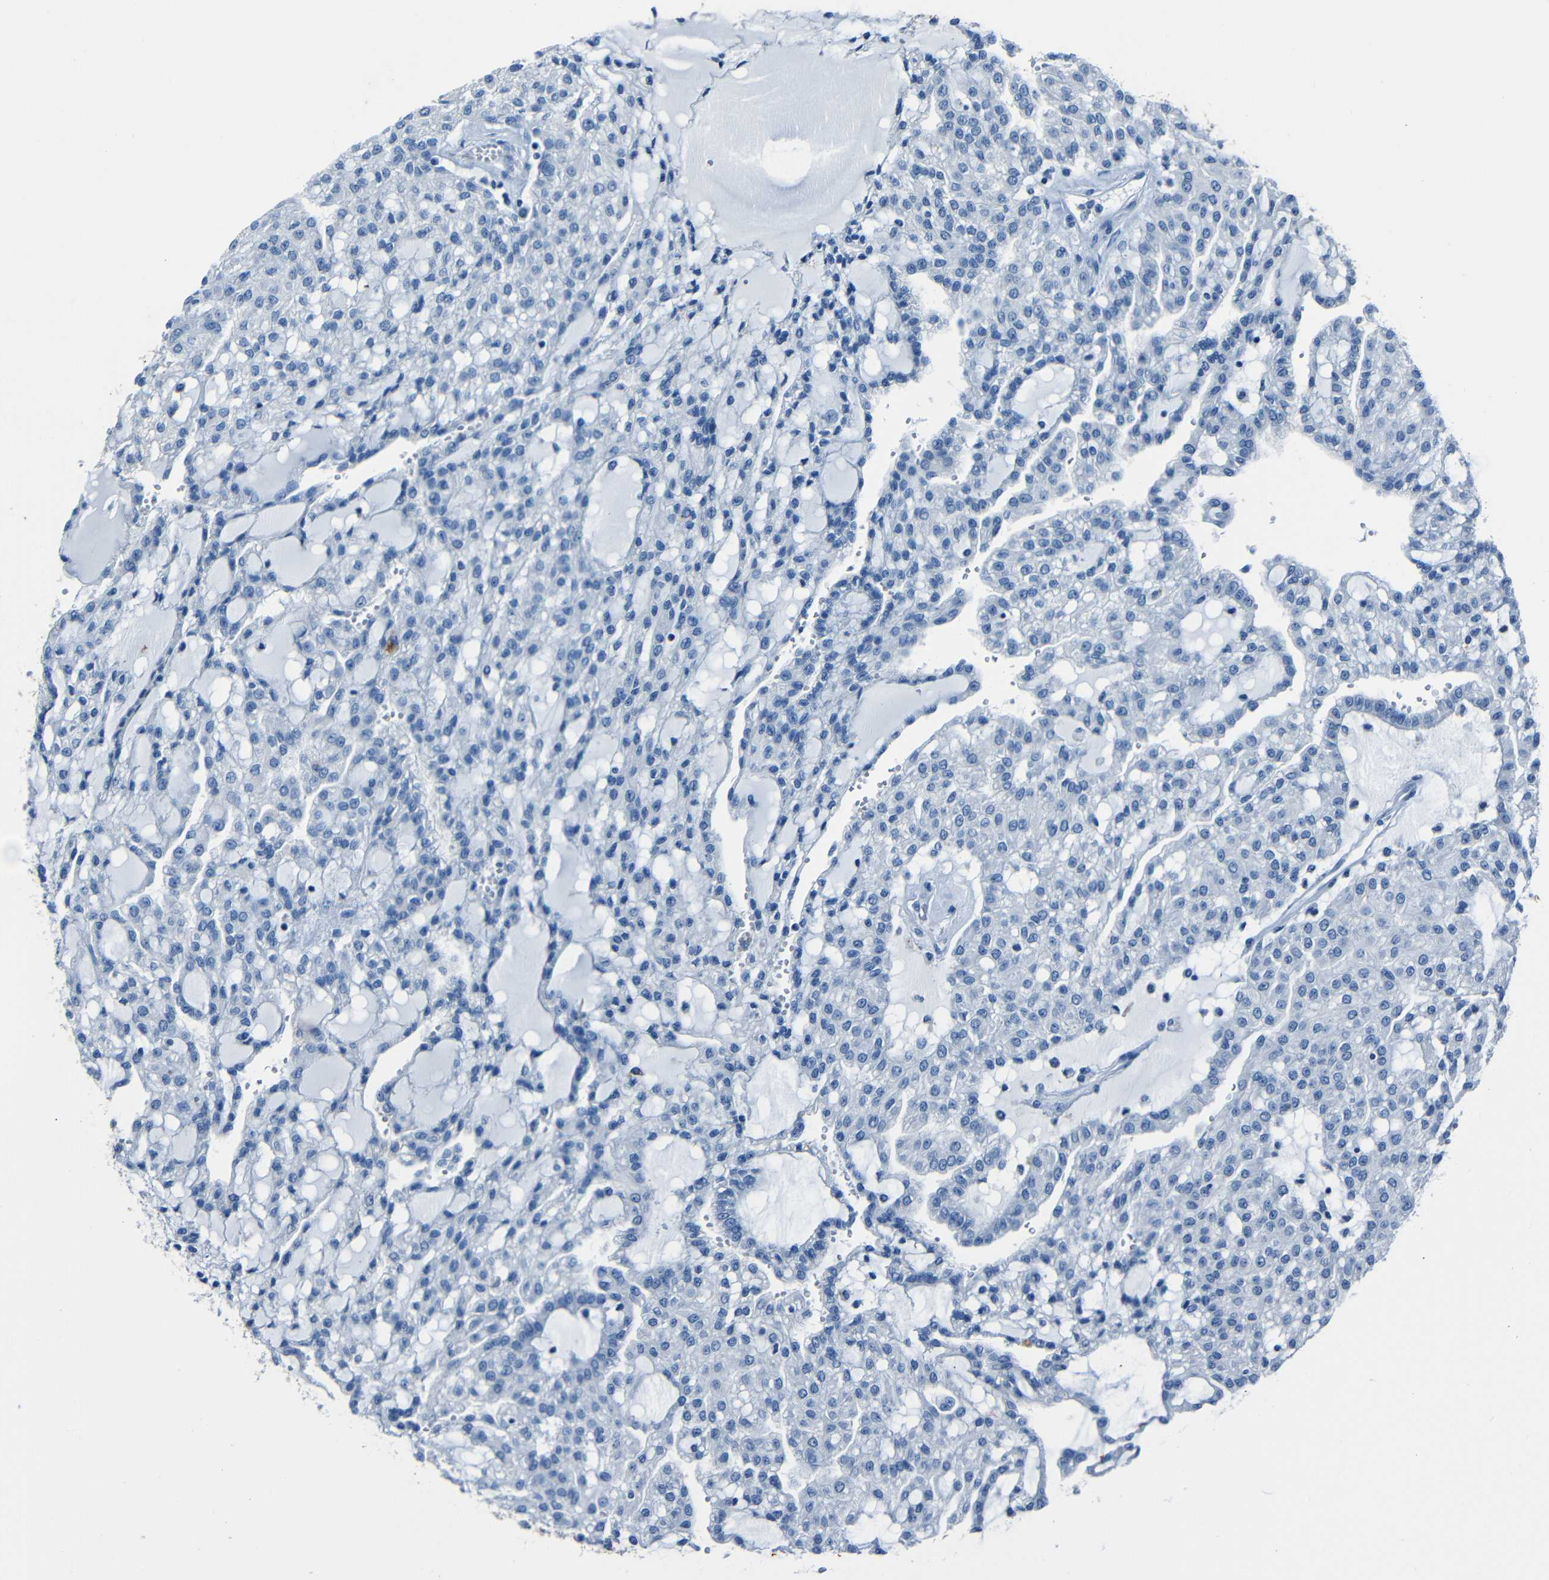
{"staining": {"intensity": "negative", "quantity": "none", "location": "none"}, "tissue": "renal cancer", "cell_type": "Tumor cells", "image_type": "cancer", "snomed": [{"axis": "morphology", "description": "Adenocarcinoma, NOS"}, {"axis": "topography", "description": "Kidney"}], "caption": "DAB (3,3'-diaminobenzidine) immunohistochemical staining of renal cancer reveals no significant staining in tumor cells. Brightfield microscopy of IHC stained with DAB (3,3'-diaminobenzidine) (brown) and hematoxylin (blue), captured at high magnification.", "gene": "CLDN11", "patient": {"sex": "male", "age": 63}}